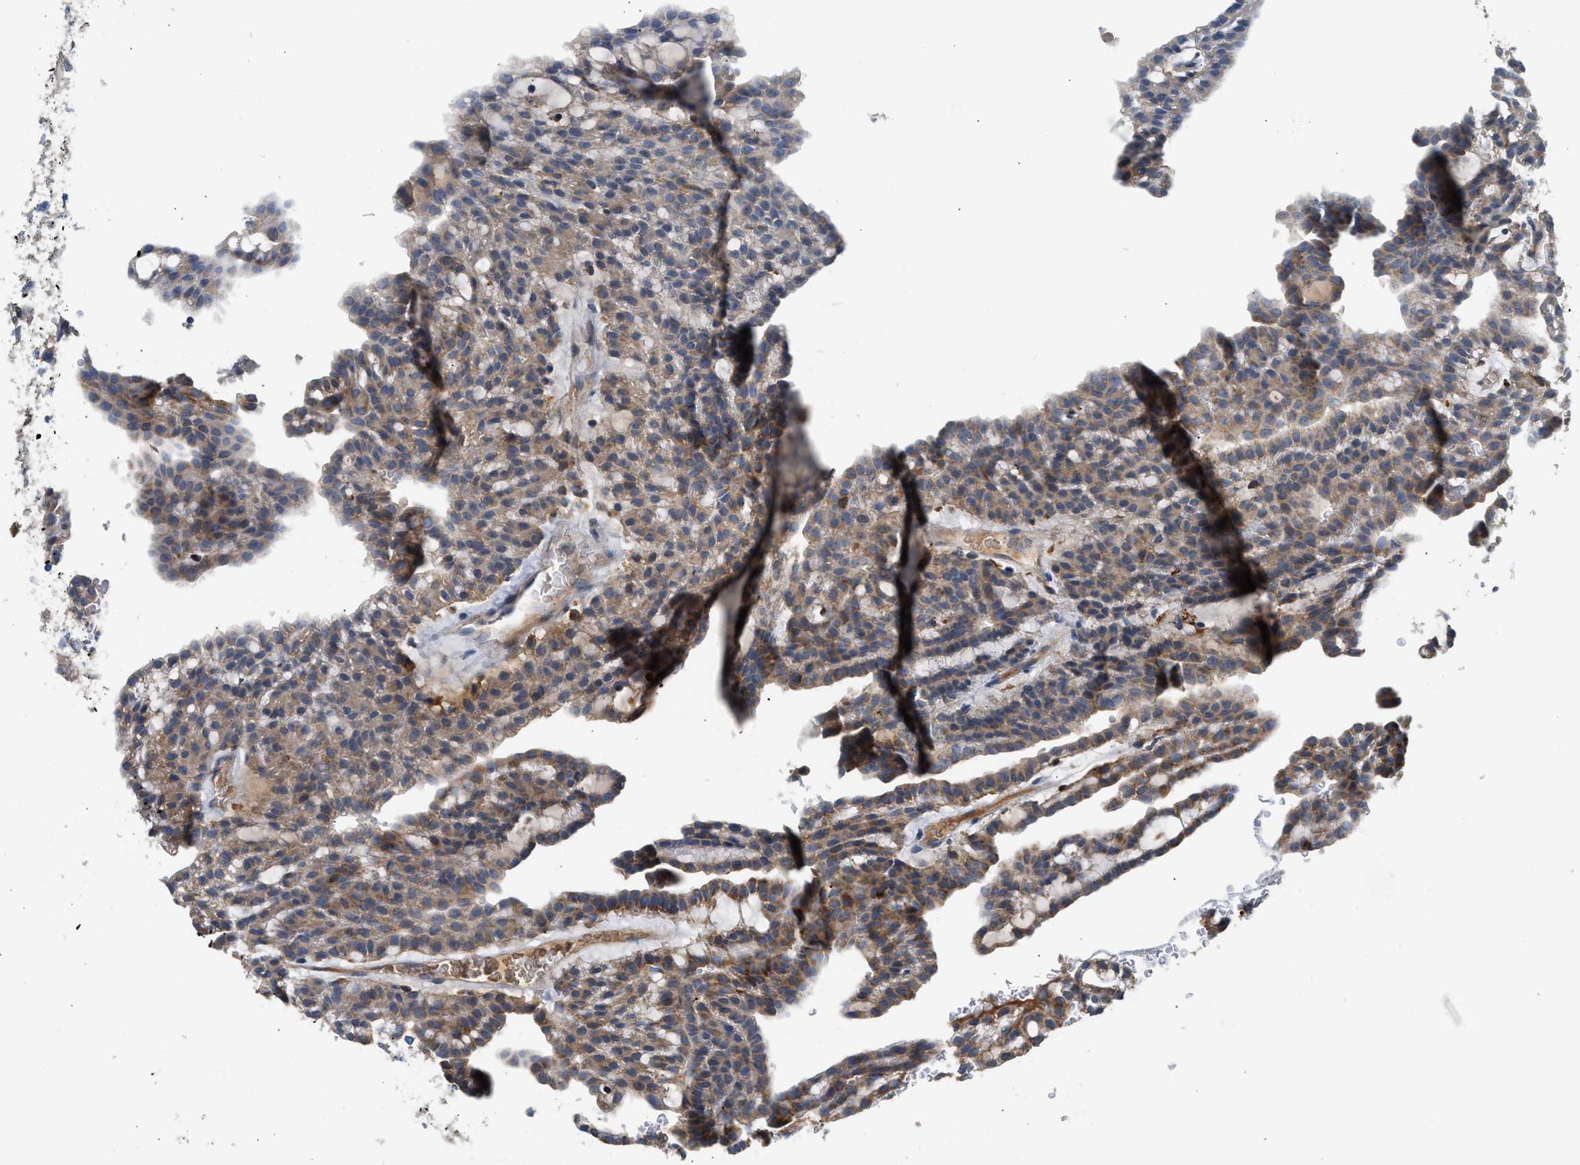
{"staining": {"intensity": "moderate", "quantity": "25%-75%", "location": "cytoplasmic/membranous"}, "tissue": "renal cancer", "cell_type": "Tumor cells", "image_type": "cancer", "snomed": [{"axis": "morphology", "description": "Adenocarcinoma, NOS"}, {"axis": "topography", "description": "Kidney"}], "caption": "This is a micrograph of immunohistochemistry (IHC) staining of renal cancer (adenocarcinoma), which shows moderate expression in the cytoplasmic/membranous of tumor cells.", "gene": "RHBDF2", "patient": {"sex": "male", "age": 63}}